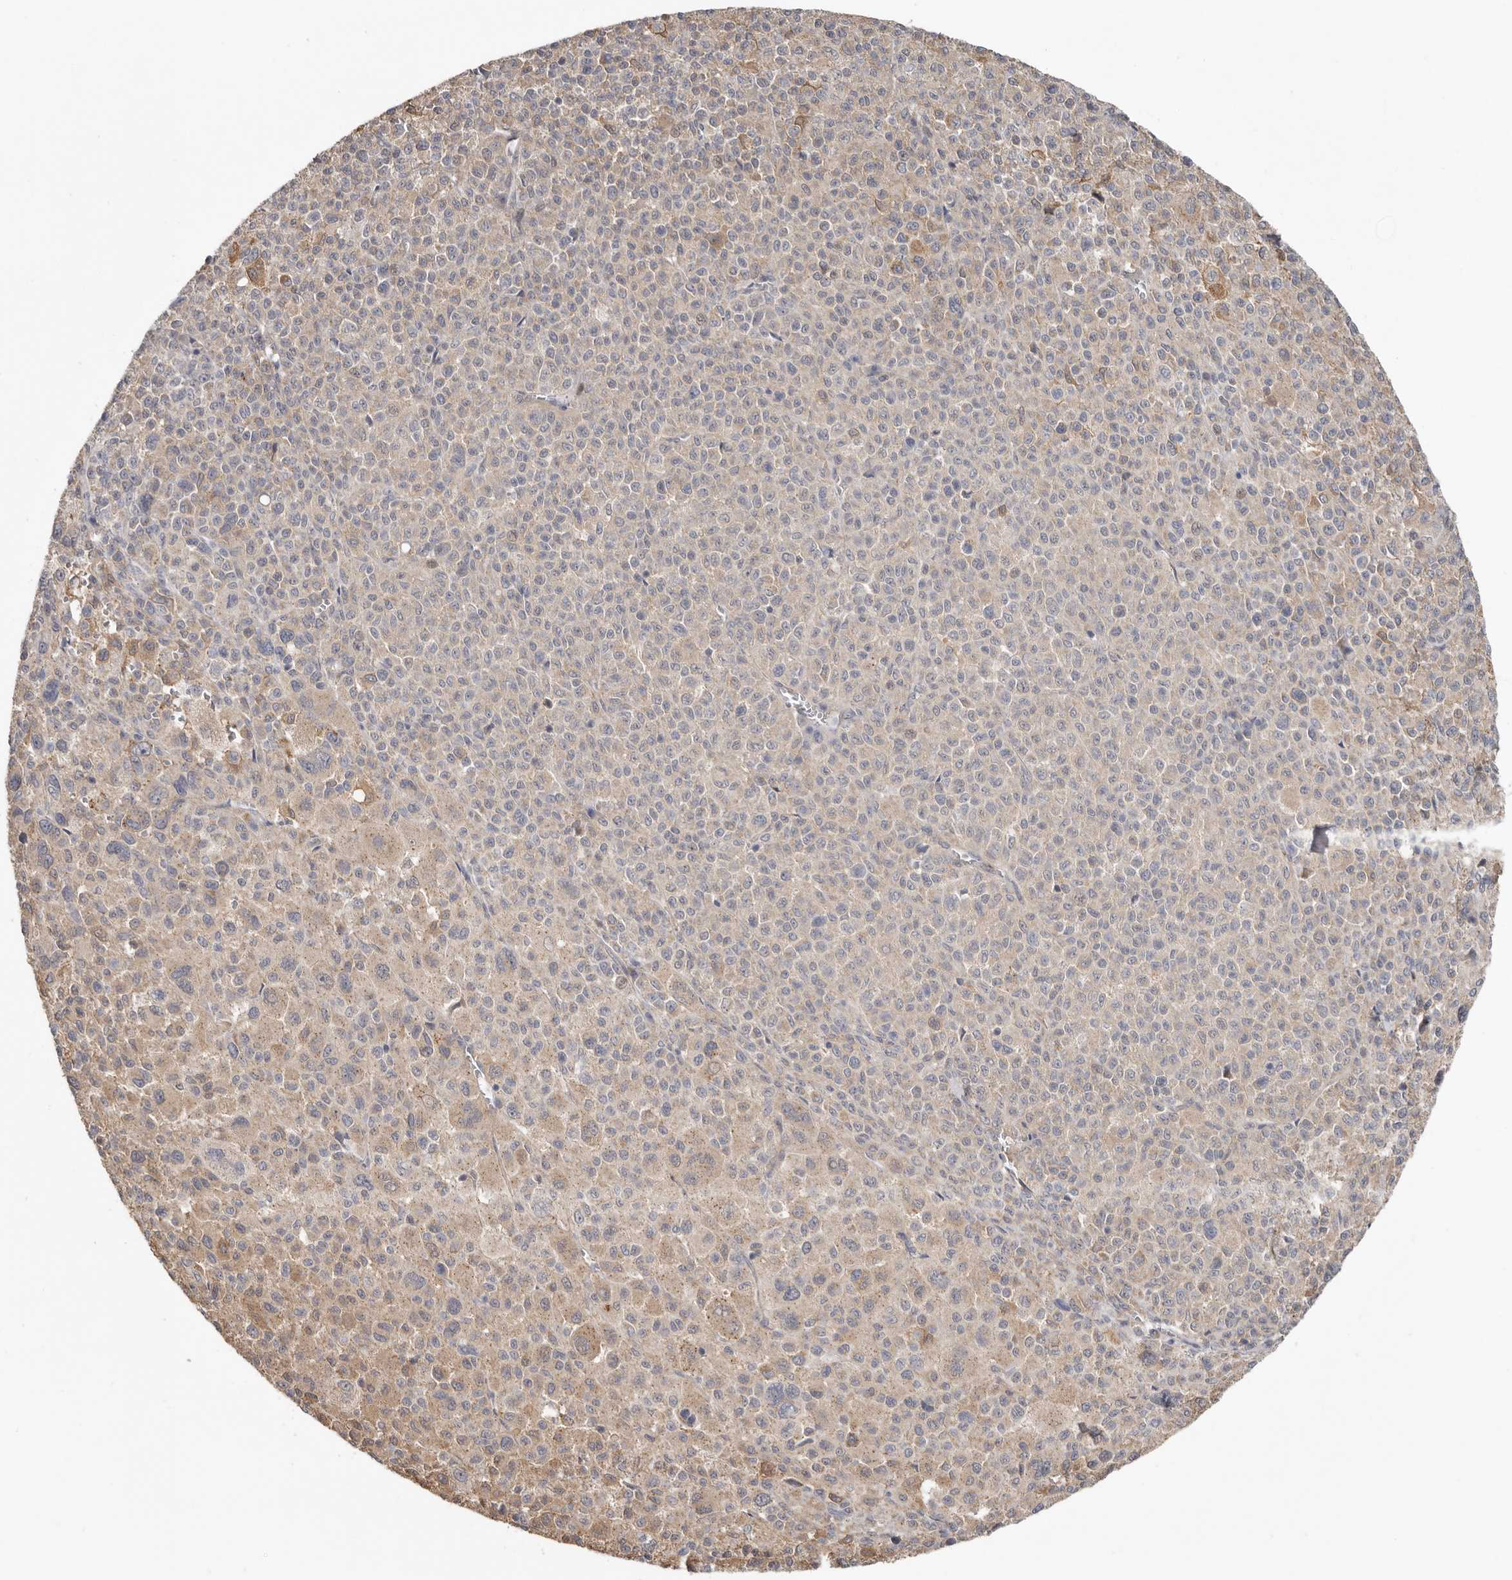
{"staining": {"intensity": "weak", "quantity": "25%-75%", "location": "cytoplasmic/membranous"}, "tissue": "melanoma", "cell_type": "Tumor cells", "image_type": "cancer", "snomed": [{"axis": "morphology", "description": "Malignant melanoma, Metastatic site"}, {"axis": "topography", "description": "Skin"}], "caption": "Immunohistochemistry (IHC) micrograph of neoplastic tissue: human melanoma stained using immunohistochemistry (IHC) shows low levels of weak protein expression localized specifically in the cytoplasmic/membranous of tumor cells, appearing as a cytoplasmic/membranous brown color.", "gene": "MSRB2", "patient": {"sex": "female", "age": 74}}